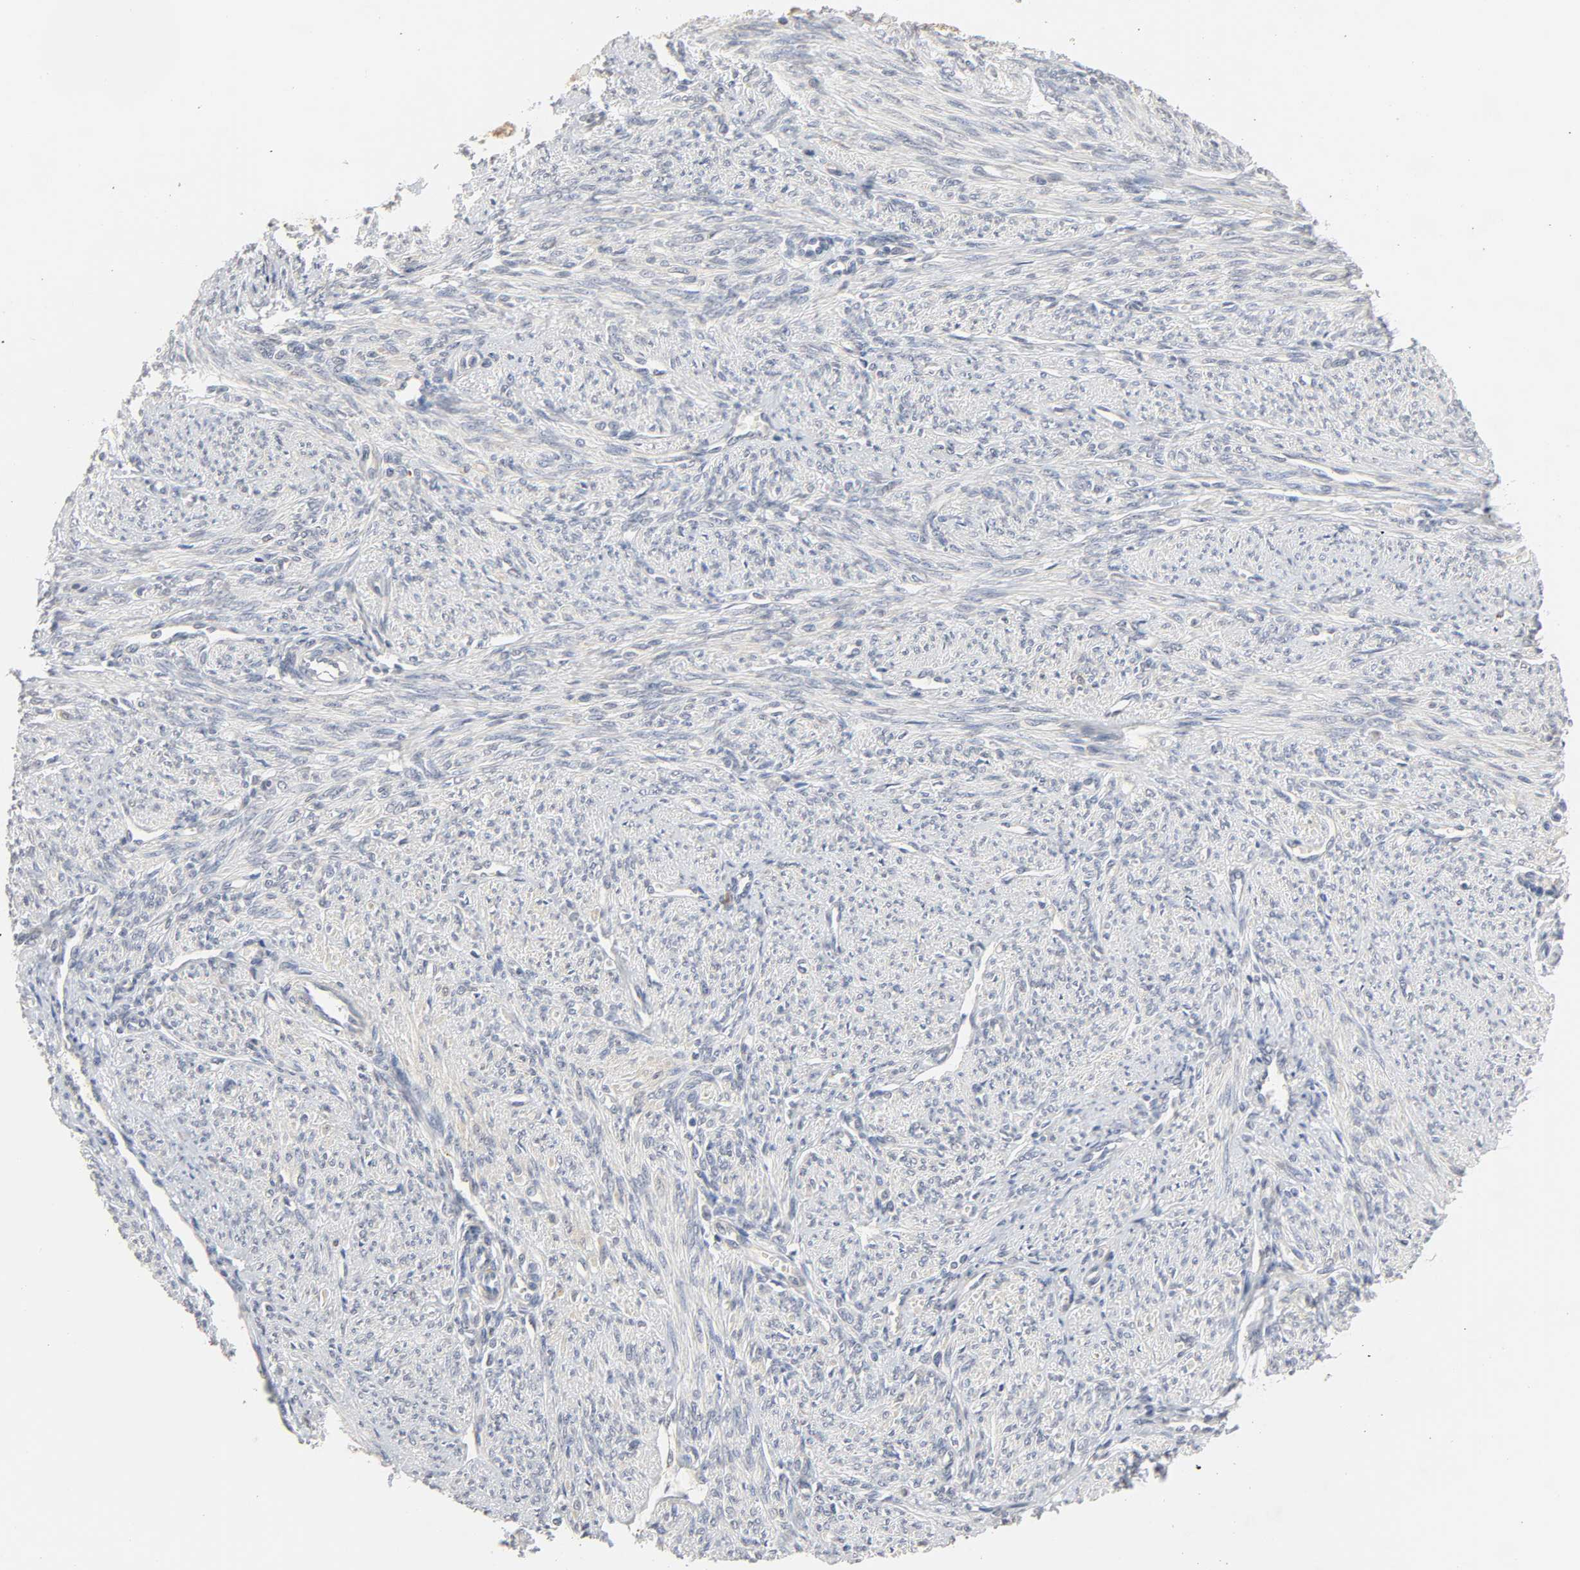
{"staining": {"intensity": "negative", "quantity": "none", "location": "none"}, "tissue": "smooth muscle", "cell_type": "Smooth muscle cells", "image_type": "normal", "snomed": [{"axis": "morphology", "description": "Normal tissue, NOS"}, {"axis": "topography", "description": "Smooth muscle"}], "caption": "There is no significant staining in smooth muscle cells of smooth muscle.", "gene": "MIF", "patient": {"sex": "female", "age": 65}}